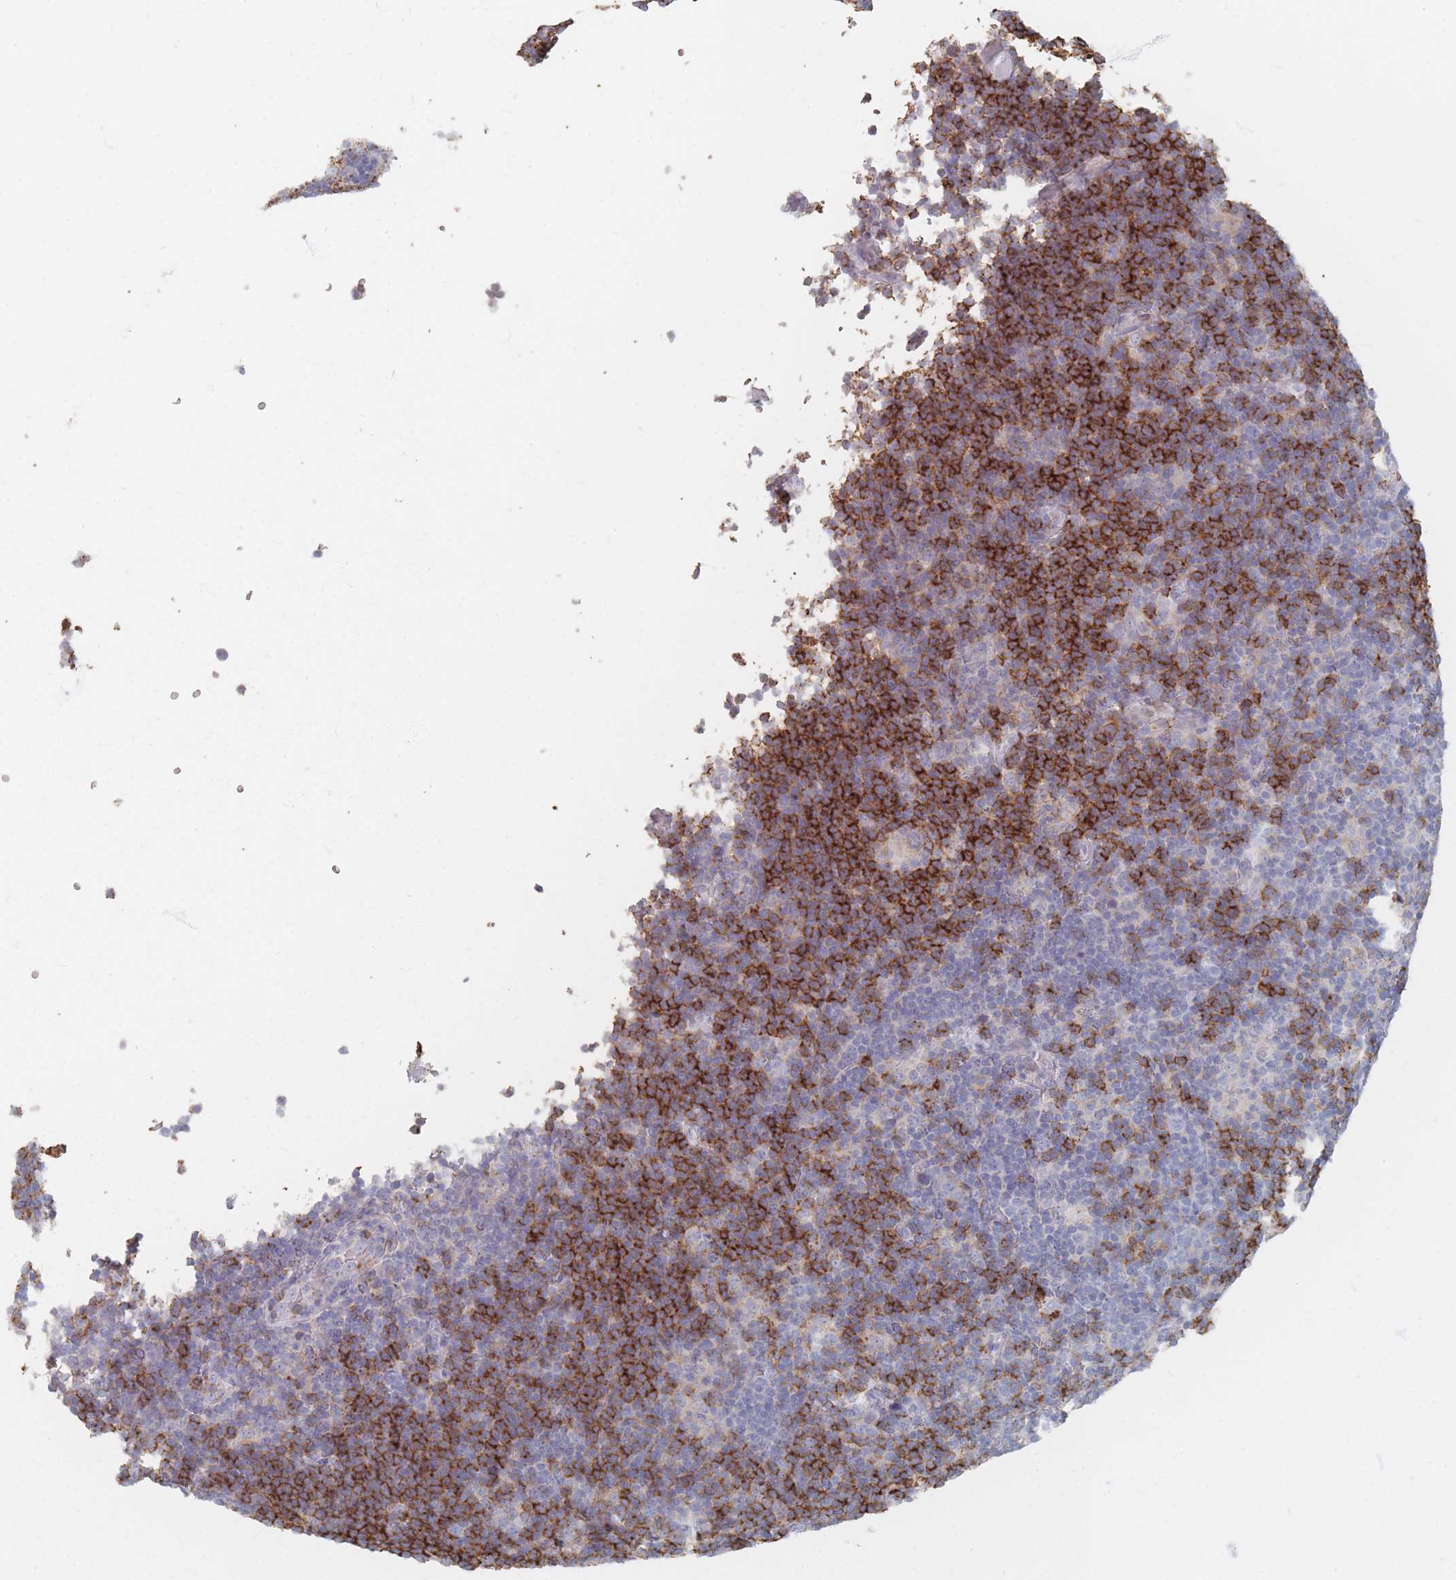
{"staining": {"intensity": "negative", "quantity": "none", "location": "none"}, "tissue": "lymphoma", "cell_type": "Tumor cells", "image_type": "cancer", "snomed": [{"axis": "morphology", "description": "Hodgkin's disease, NOS"}, {"axis": "topography", "description": "Lymph node"}], "caption": "An immunohistochemistry (IHC) image of Hodgkin's disease is shown. There is no staining in tumor cells of Hodgkin's disease.", "gene": "CD37", "patient": {"sex": "female", "age": 57}}